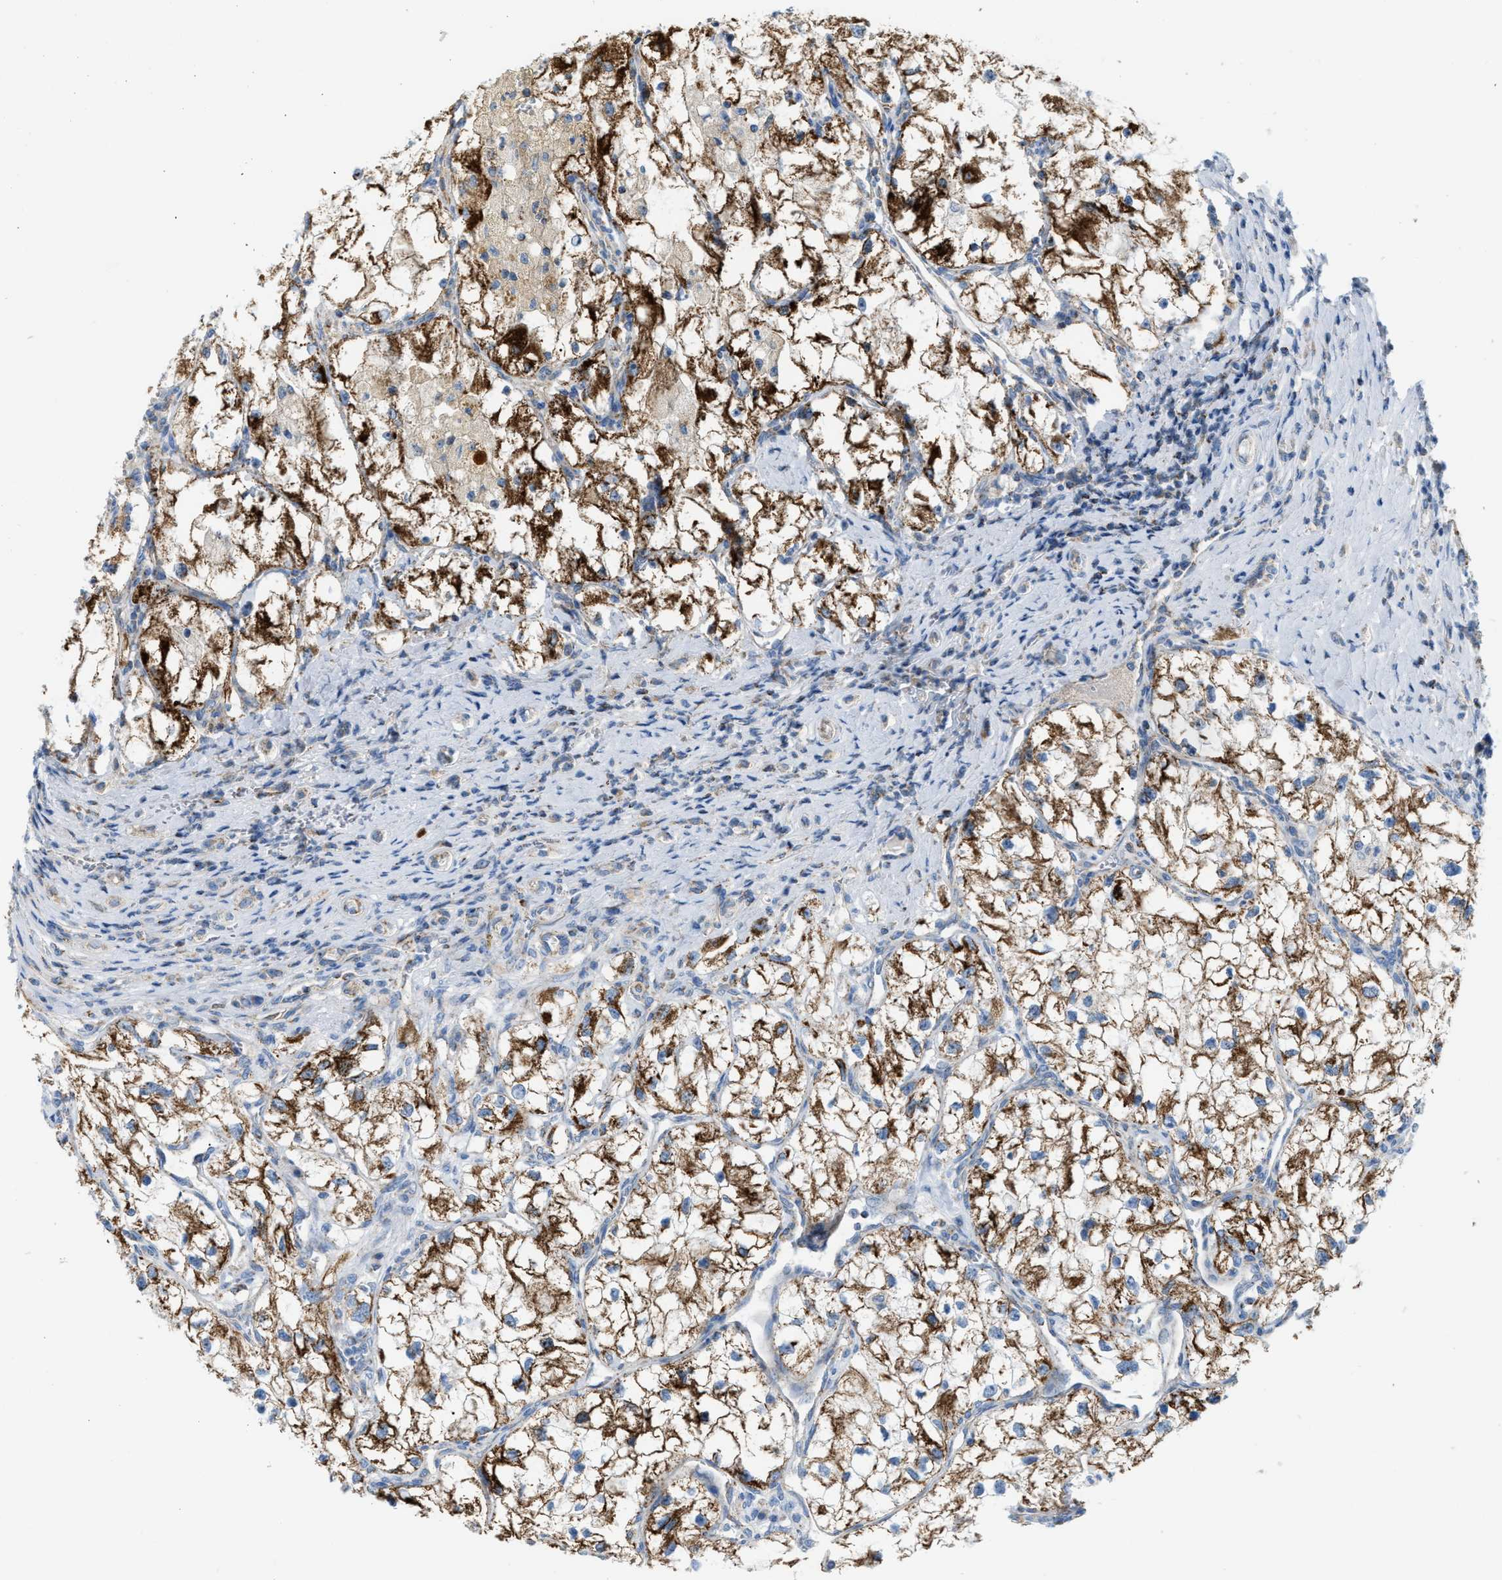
{"staining": {"intensity": "strong", "quantity": ">75%", "location": "cytoplasmic/membranous"}, "tissue": "renal cancer", "cell_type": "Tumor cells", "image_type": "cancer", "snomed": [{"axis": "morphology", "description": "Adenocarcinoma, NOS"}, {"axis": "topography", "description": "Kidney"}], "caption": "Renal cancer stained for a protein (brown) exhibits strong cytoplasmic/membranous positive positivity in approximately >75% of tumor cells.", "gene": "JADE1", "patient": {"sex": "female", "age": 70}}